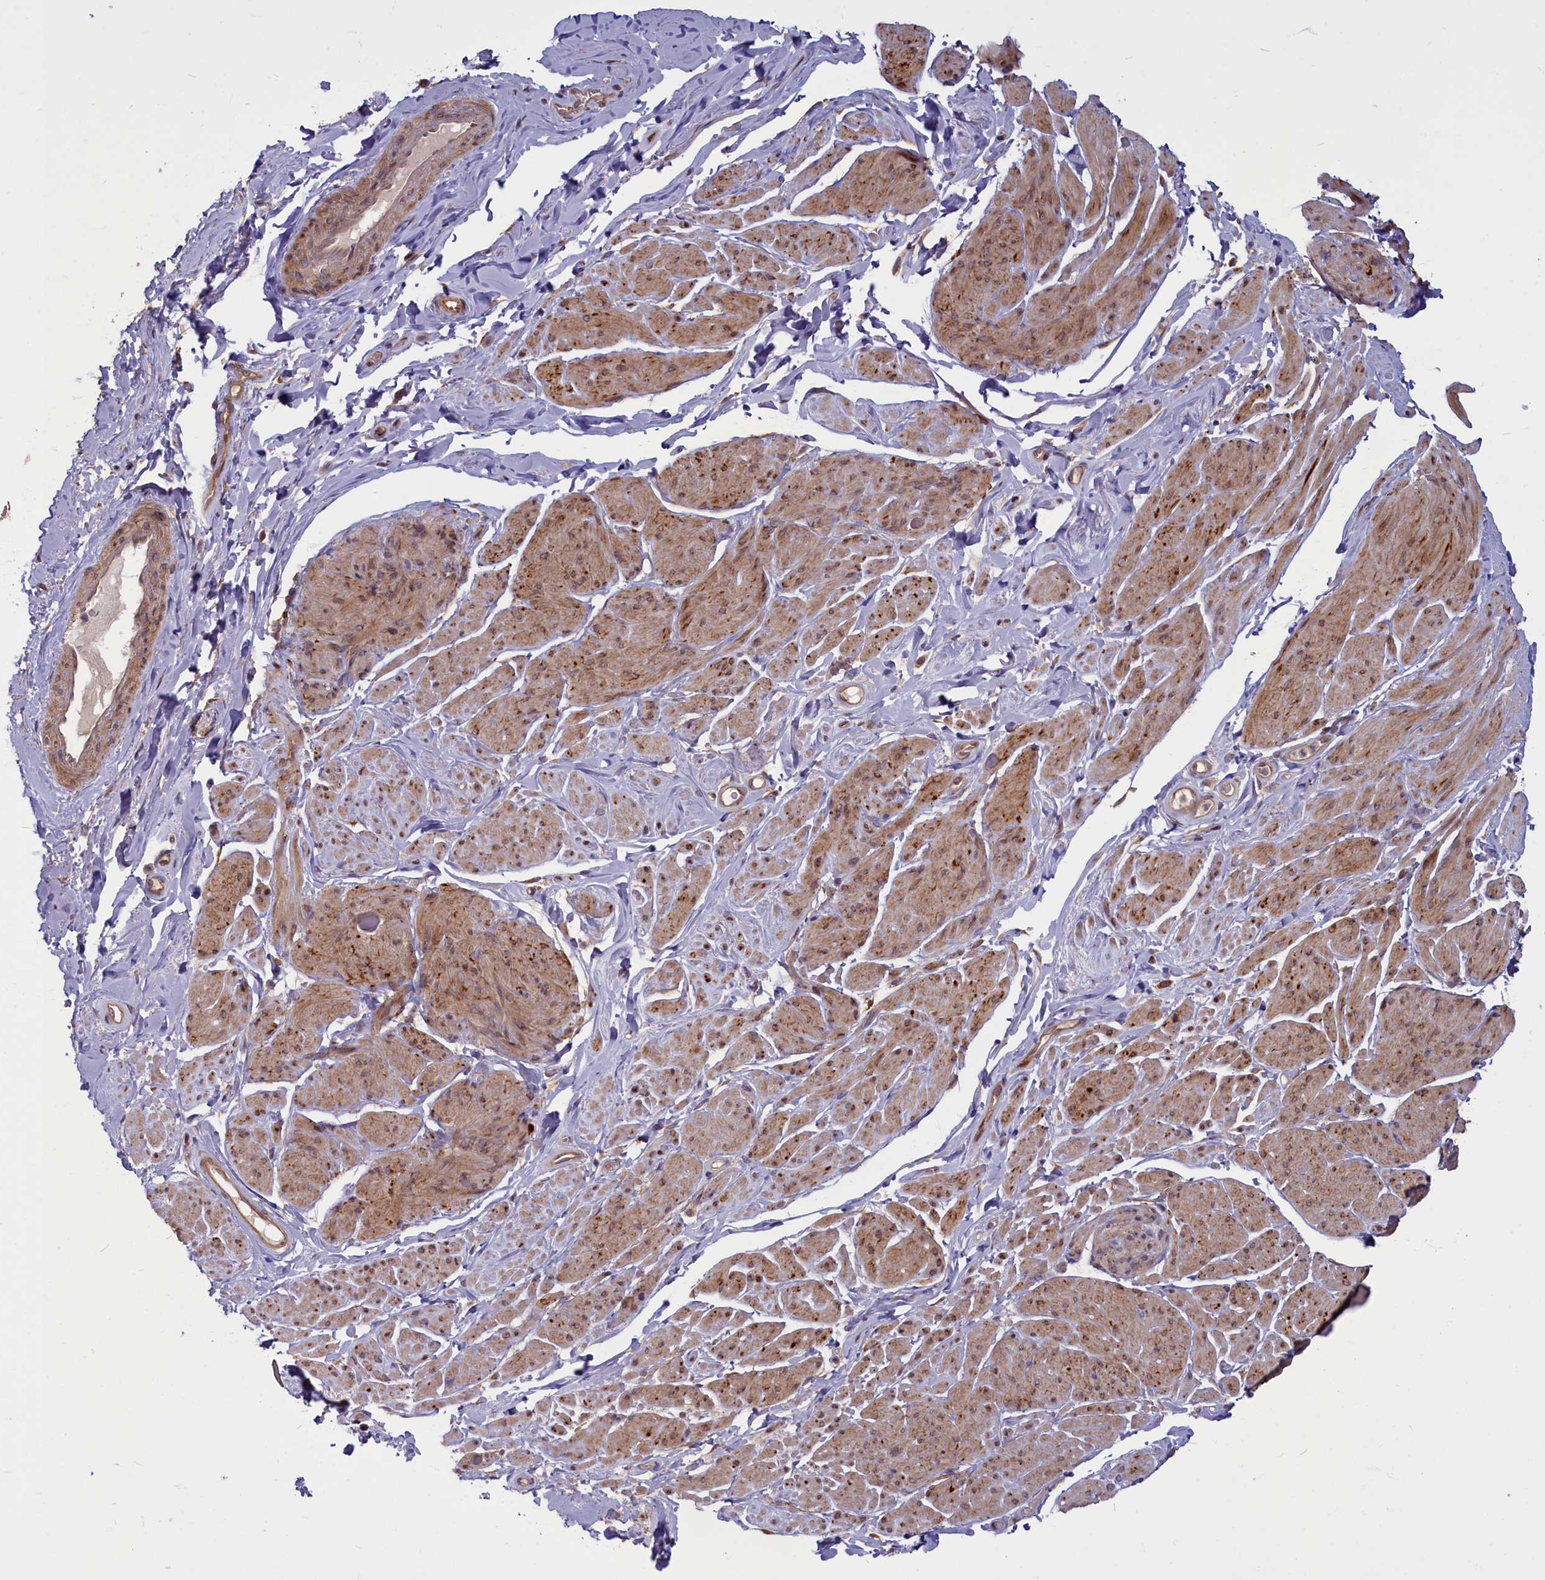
{"staining": {"intensity": "moderate", "quantity": "25%-75%", "location": "cytoplasmic/membranous"}, "tissue": "smooth muscle", "cell_type": "Smooth muscle cells", "image_type": "normal", "snomed": [{"axis": "morphology", "description": "Normal tissue, NOS"}, {"axis": "topography", "description": "Smooth muscle"}, {"axis": "topography", "description": "Peripheral nerve tissue"}], "caption": "This is a photomicrograph of IHC staining of normal smooth muscle, which shows moderate expression in the cytoplasmic/membranous of smooth muscle cells.", "gene": "ENSG00000274944", "patient": {"sex": "male", "age": 69}}